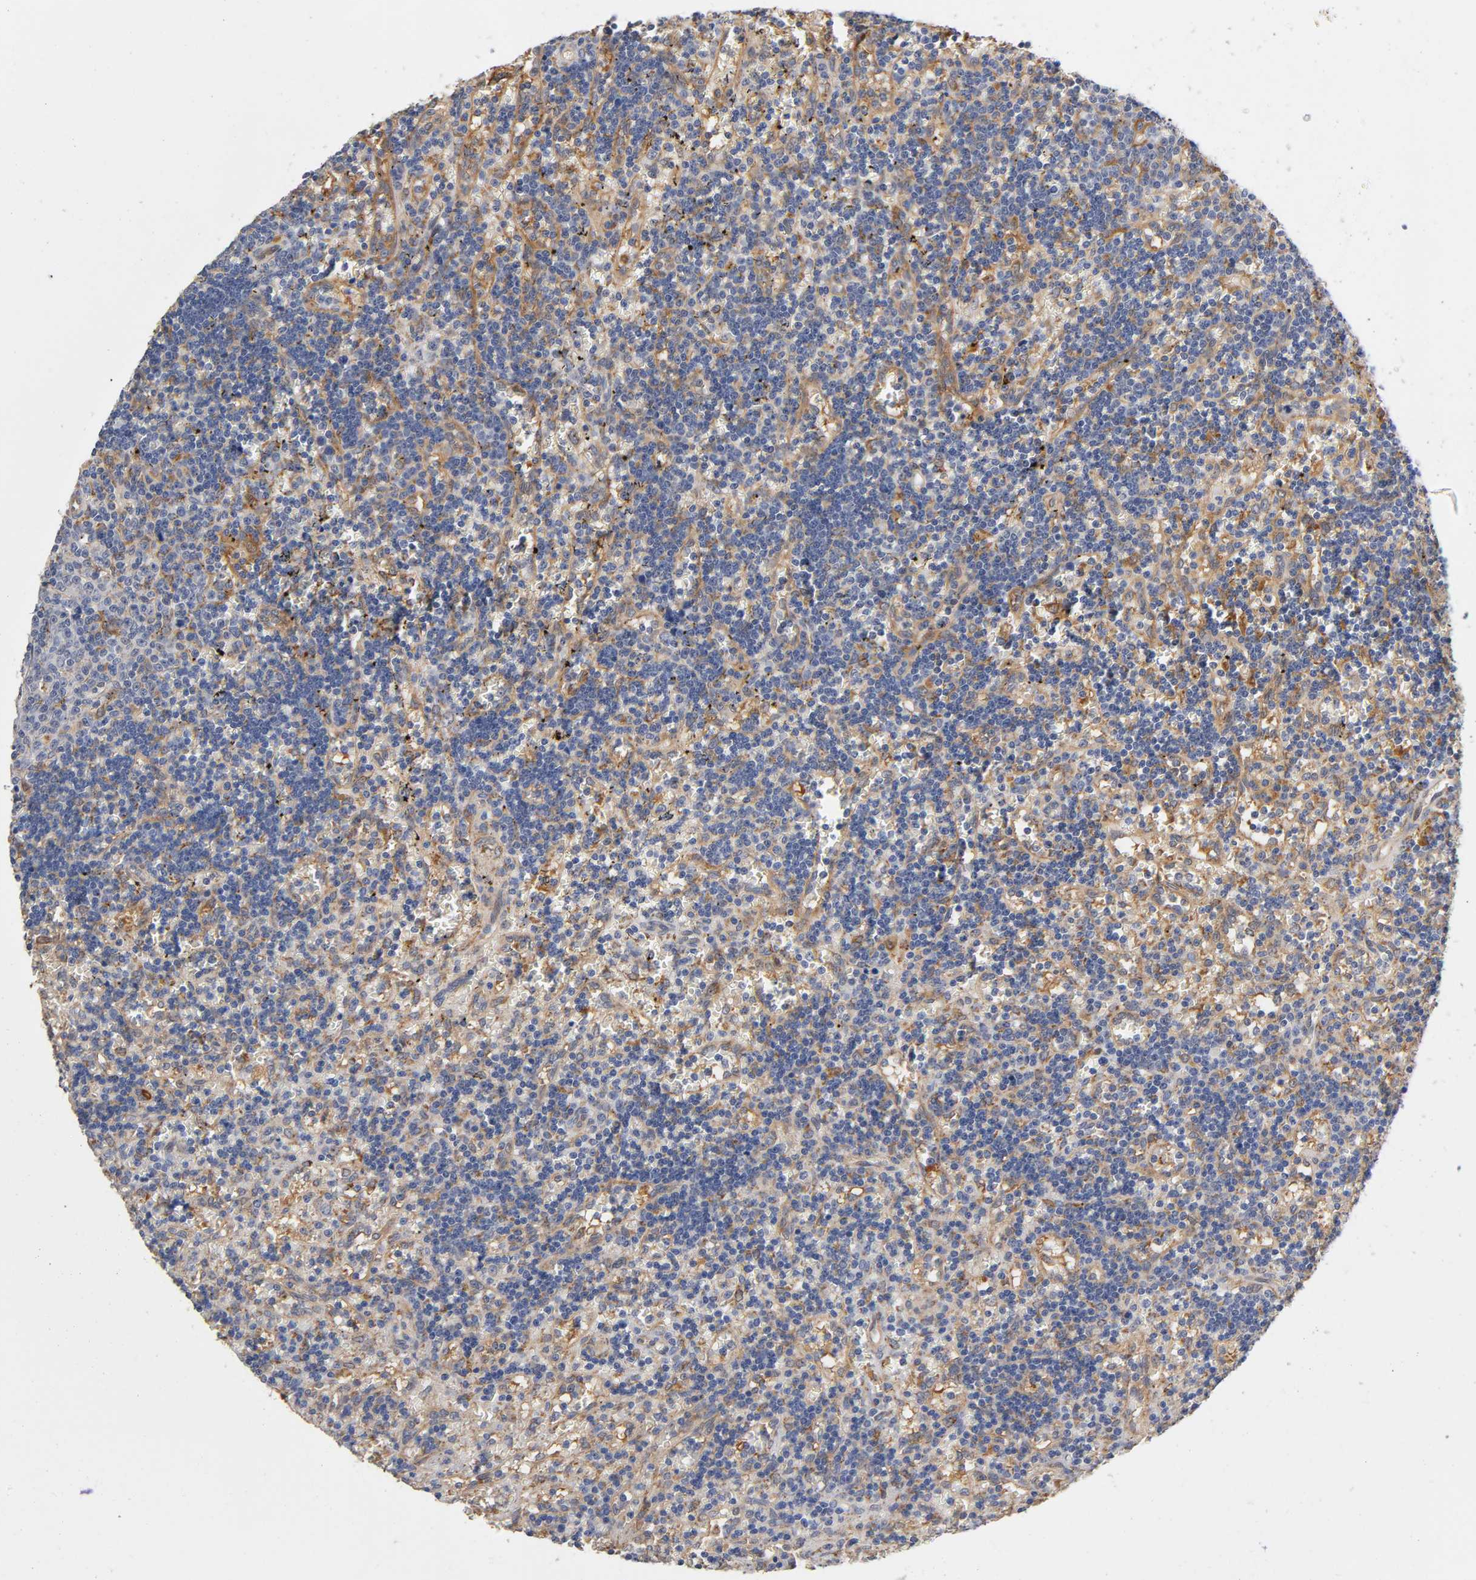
{"staining": {"intensity": "negative", "quantity": "none", "location": "none"}, "tissue": "lymphoma", "cell_type": "Tumor cells", "image_type": "cancer", "snomed": [{"axis": "morphology", "description": "Malignant lymphoma, non-Hodgkin's type, Low grade"}, {"axis": "topography", "description": "Spleen"}], "caption": "High power microscopy photomicrograph of an IHC histopathology image of lymphoma, revealing no significant staining in tumor cells.", "gene": "ISG15", "patient": {"sex": "male", "age": 60}}